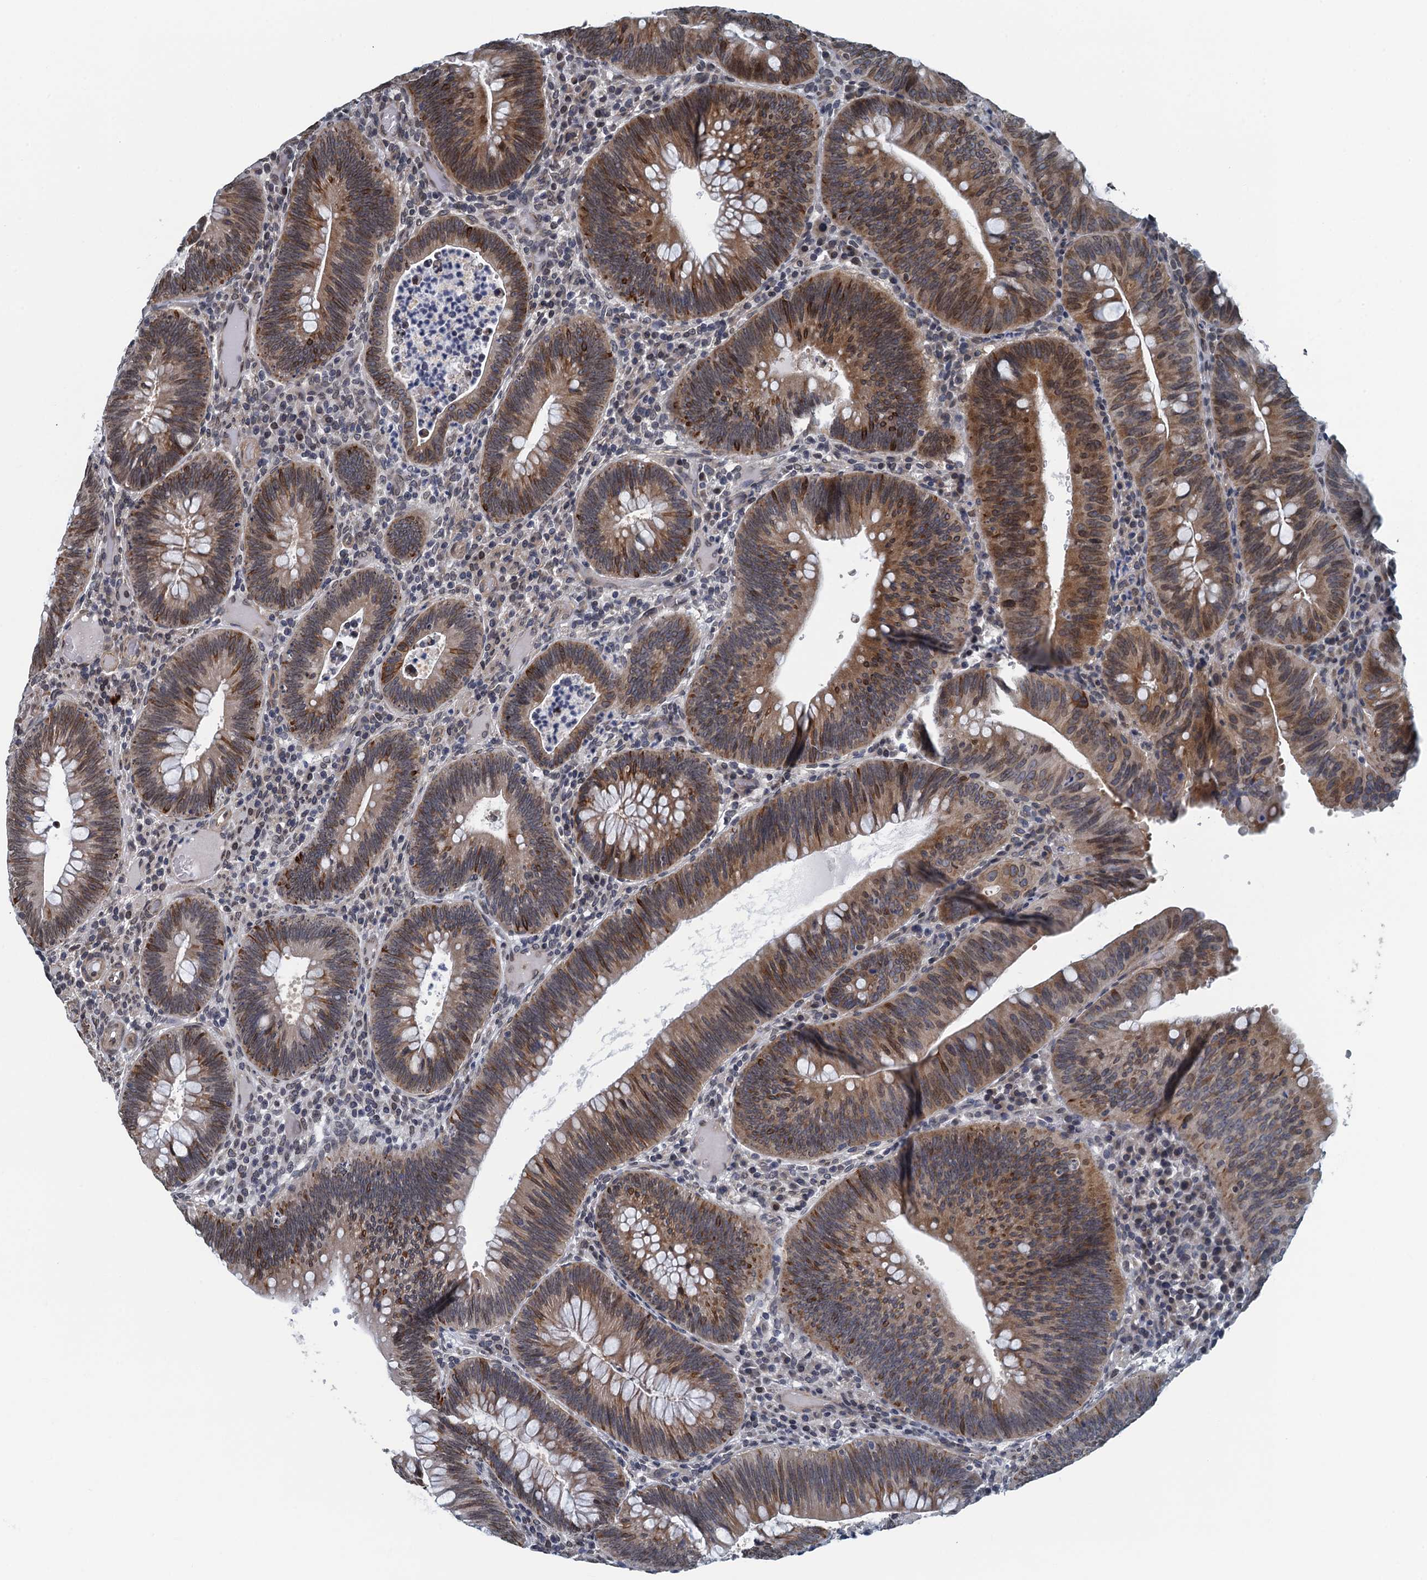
{"staining": {"intensity": "moderate", "quantity": ">75%", "location": "cytoplasmic/membranous"}, "tissue": "colorectal cancer", "cell_type": "Tumor cells", "image_type": "cancer", "snomed": [{"axis": "morphology", "description": "Adenocarcinoma, NOS"}, {"axis": "topography", "description": "Rectum"}], "caption": "Protein positivity by IHC displays moderate cytoplasmic/membranous expression in approximately >75% of tumor cells in colorectal adenocarcinoma. The staining is performed using DAB brown chromogen to label protein expression. The nuclei are counter-stained blue using hematoxylin.", "gene": "CCDC34", "patient": {"sex": "female", "age": 75}}